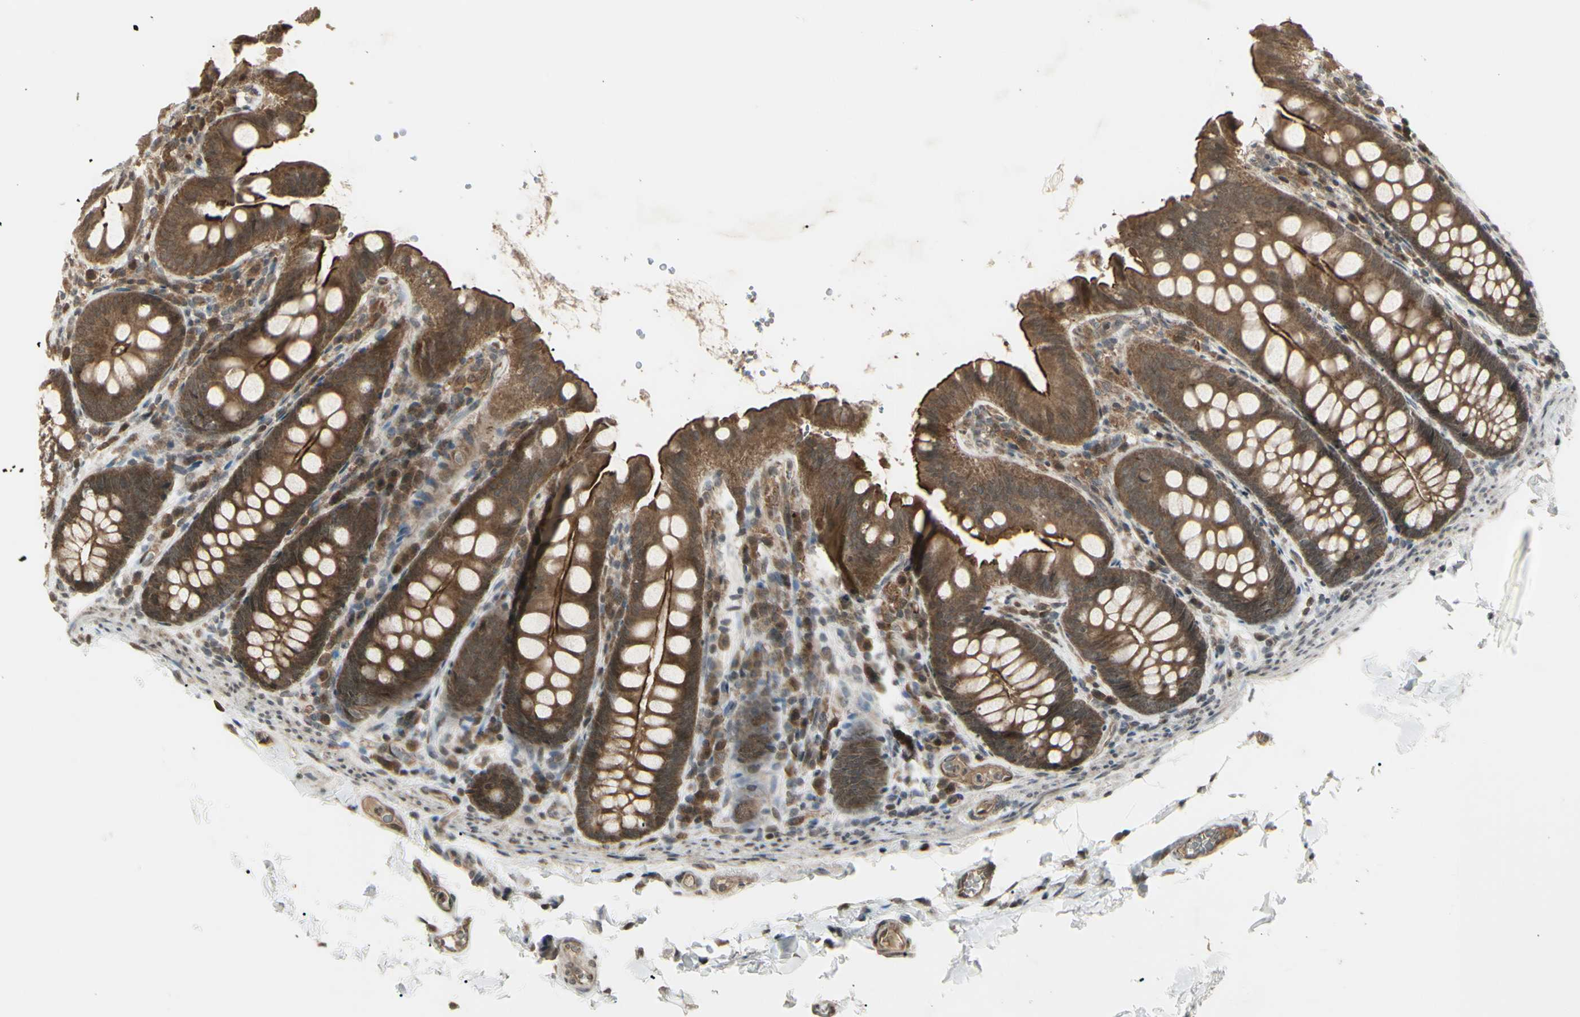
{"staining": {"intensity": "moderate", "quantity": ">75%", "location": "cytoplasmic/membranous"}, "tissue": "colon", "cell_type": "Endothelial cells", "image_type": "normal", "snomed": [{"axis": "morphology", "description": "Normal tissue, NOS"}, {"axis": "topography", "description": "Colon"}], "caption": "A histopathology image of colon stained for a protein demonstrates moderate cytoplasmic/membranous brown staining in endothelial cells.", "gene": "BLNK", "patient": {"sex": "female", "age": 61}}